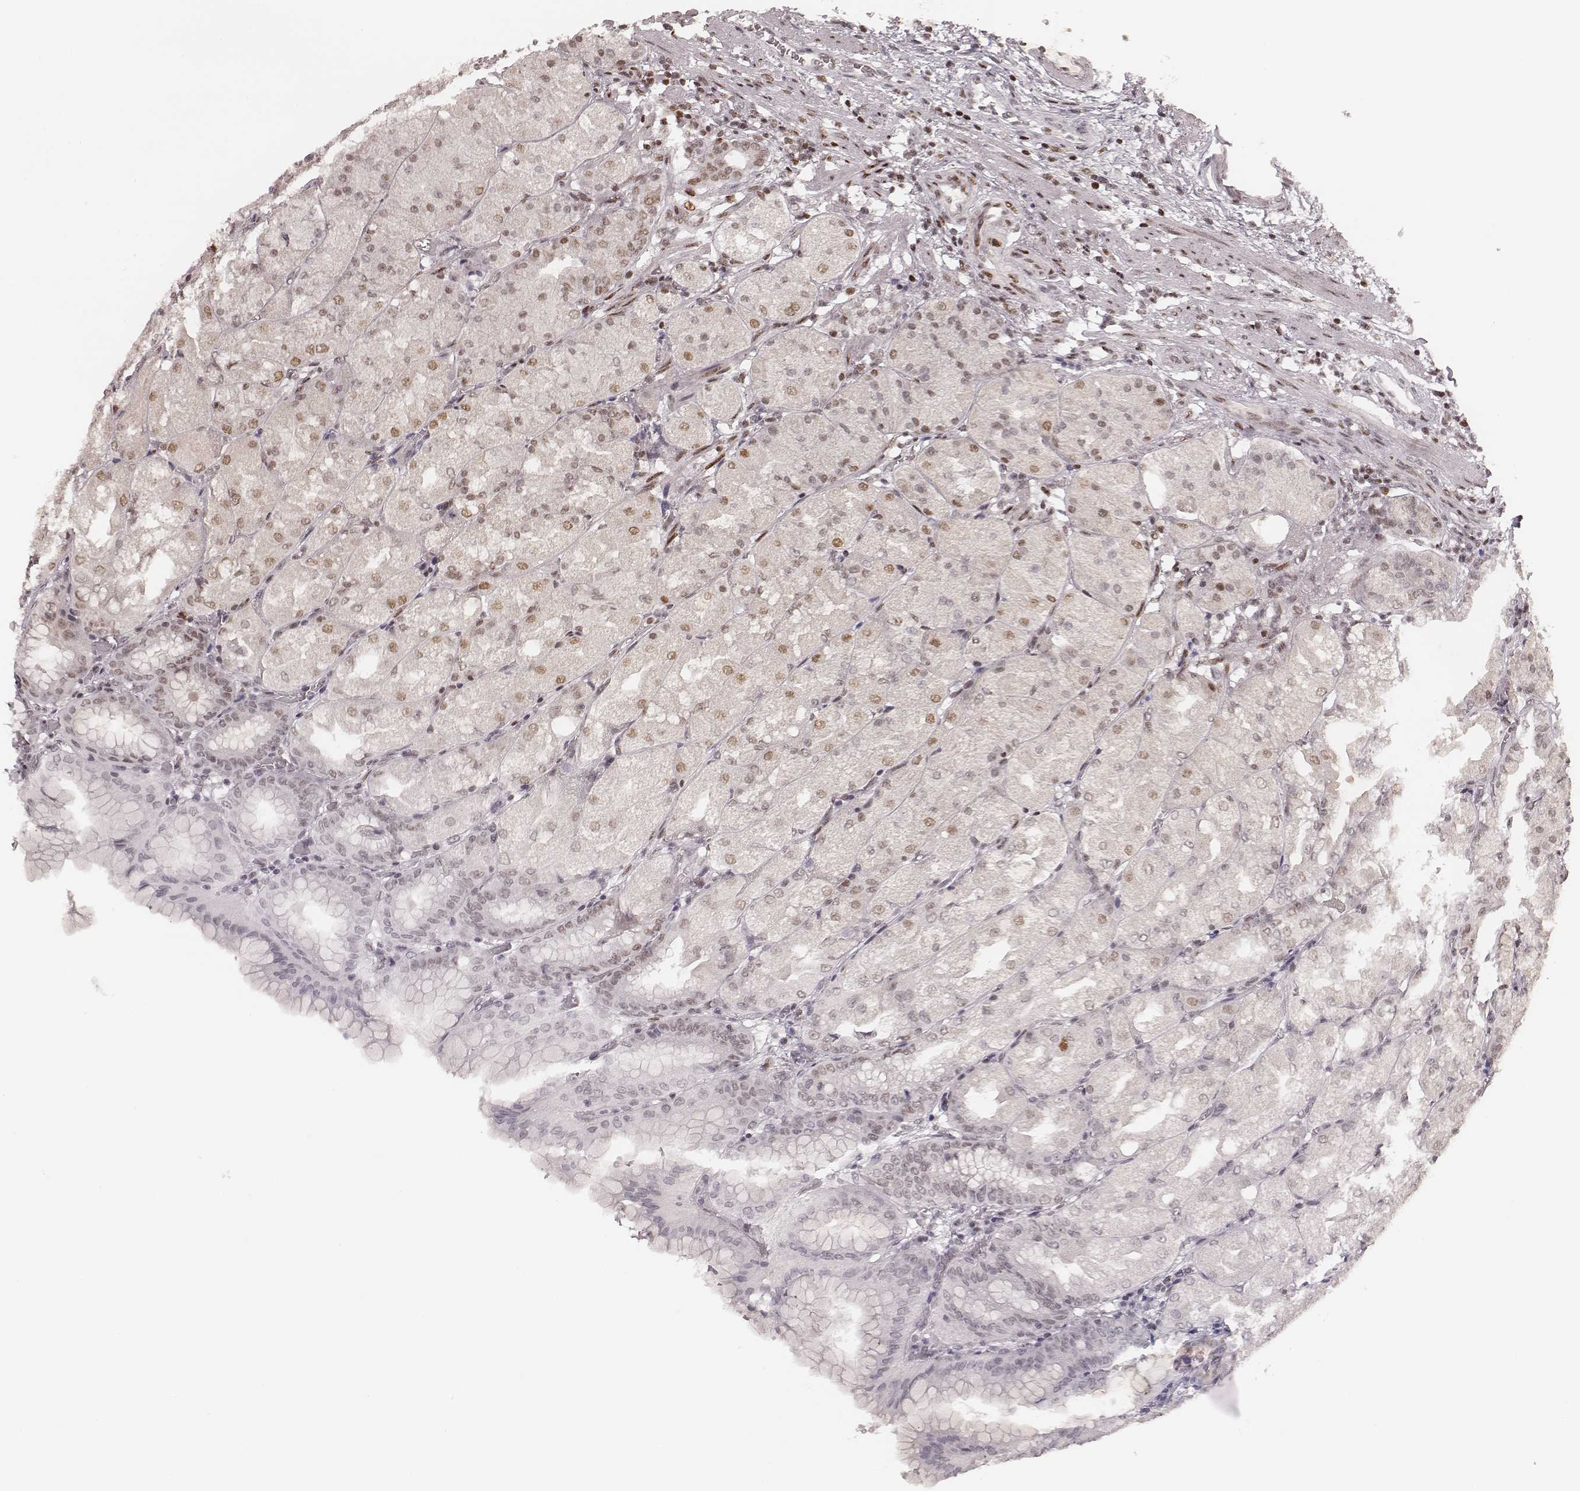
{"staining": {"intensity": "strong", "quantity": ">75%", "location": "nuclear"}, "tissue": "stomach", "cell_type": "Glandular cells", "image_type": "normal", "snomed": [{"axis": "morphology", "description": "Normal tissue, NOS"}, {"axis": "topography", "description": "Stomach, upper"}, {"axis": "topography", "description": "Stomach"}, {"axis": "topography", "description": "Stomach, lower"}], "caption": "Benign stomach was stained to show a protein in brown. There is high levels of strong nuclear staining in approximately >75% of glandular cells.", "gene": "HNRNPC", "patient": {"sex": "male", "age": 62}}